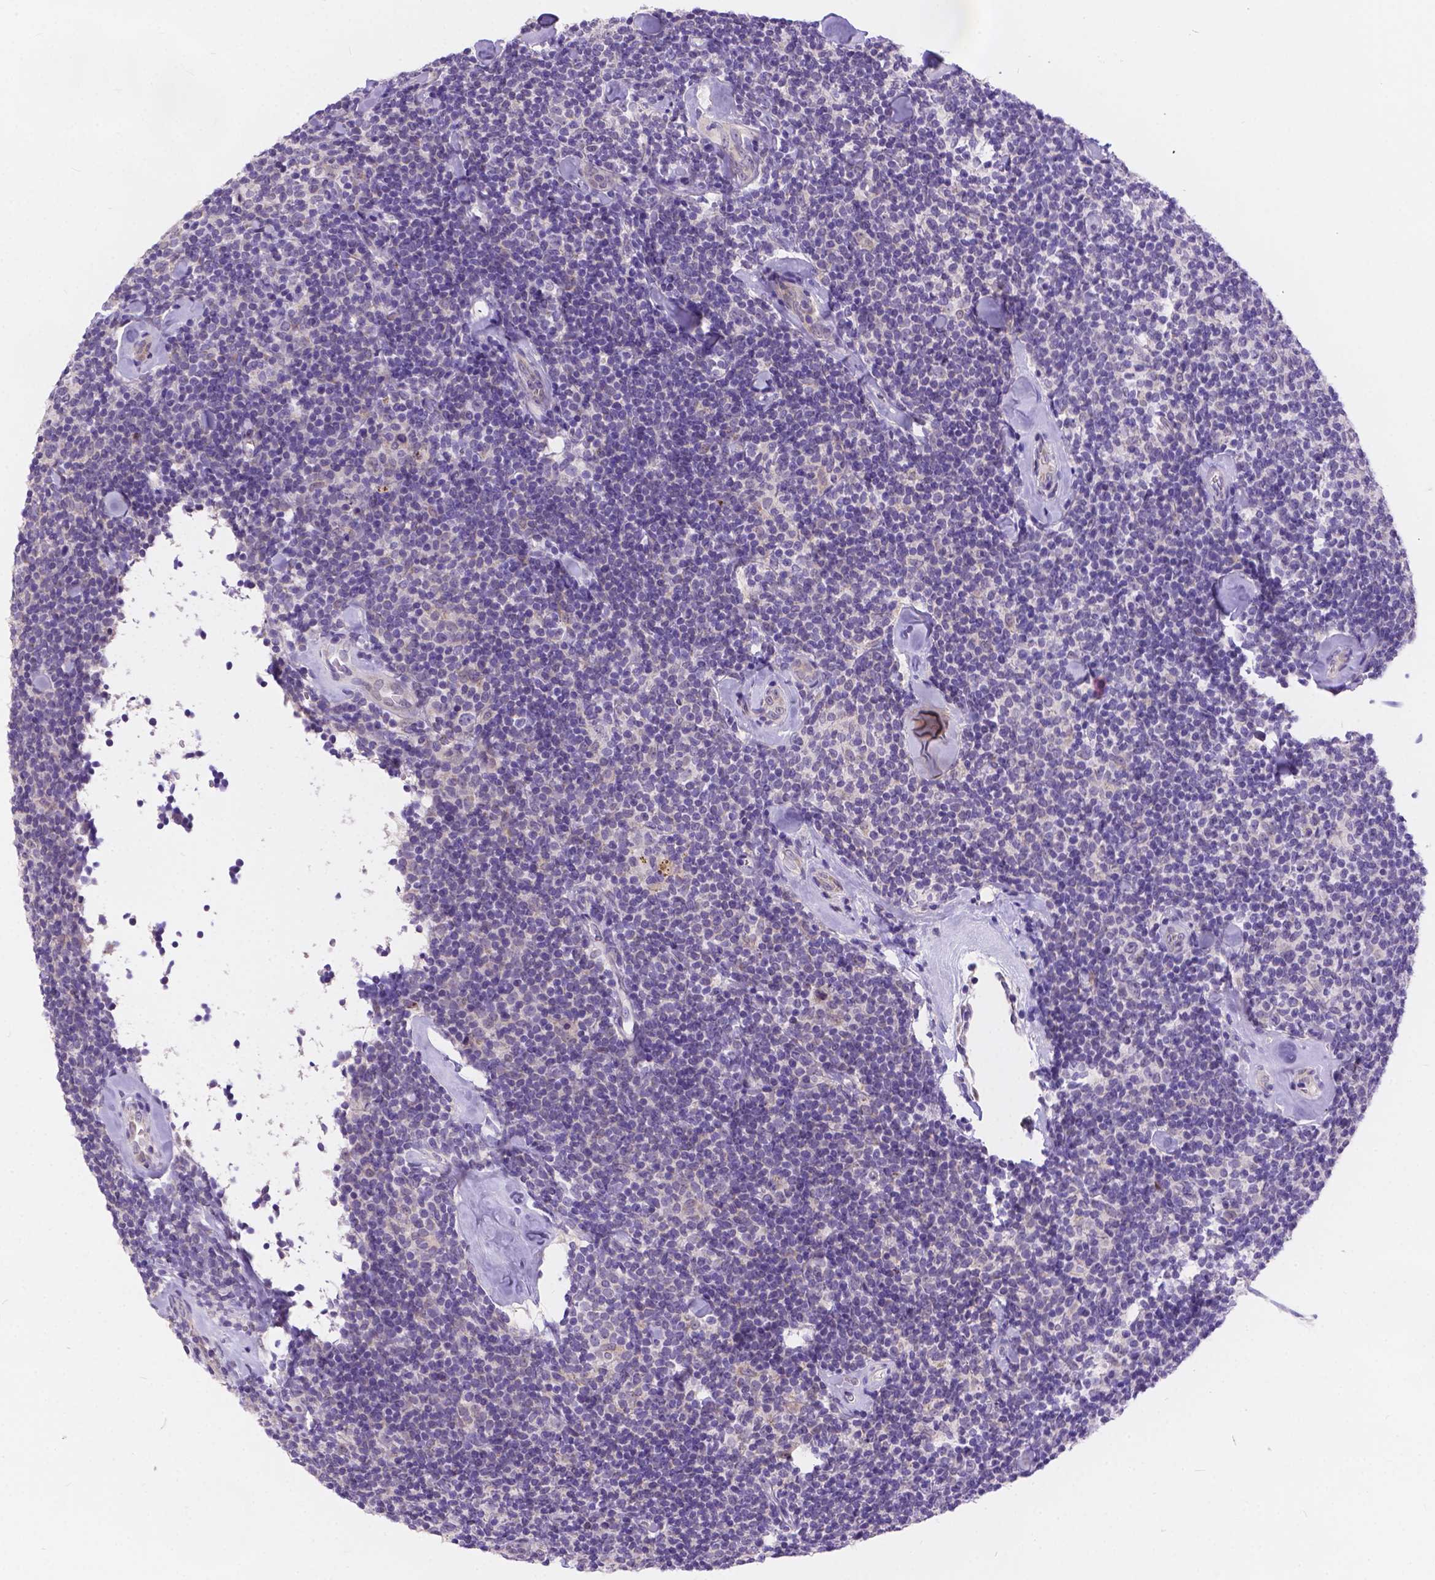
{"staining": {"intensity": "negative", "quantity": "none", "location": "none"}, "tissue": "lymphoma", "cell_type": "Tumor cells", "image_type": "cancer", "snomed": [{"axis": "morphology", "description": "Malignant lymphoma, non-Hodgkin's type, Low grade"}, {"axis": "topography", "description": "Lymph node"}], "caption": "Immunohistochemistry (IHC) of human lymphoma demonstrates no positivity in tumor cells. (Immunohistochemistry, brightfield microscopy, high magnification).", "gene": "DLEC1", "patient": {"sex": "female", "age": 56}}